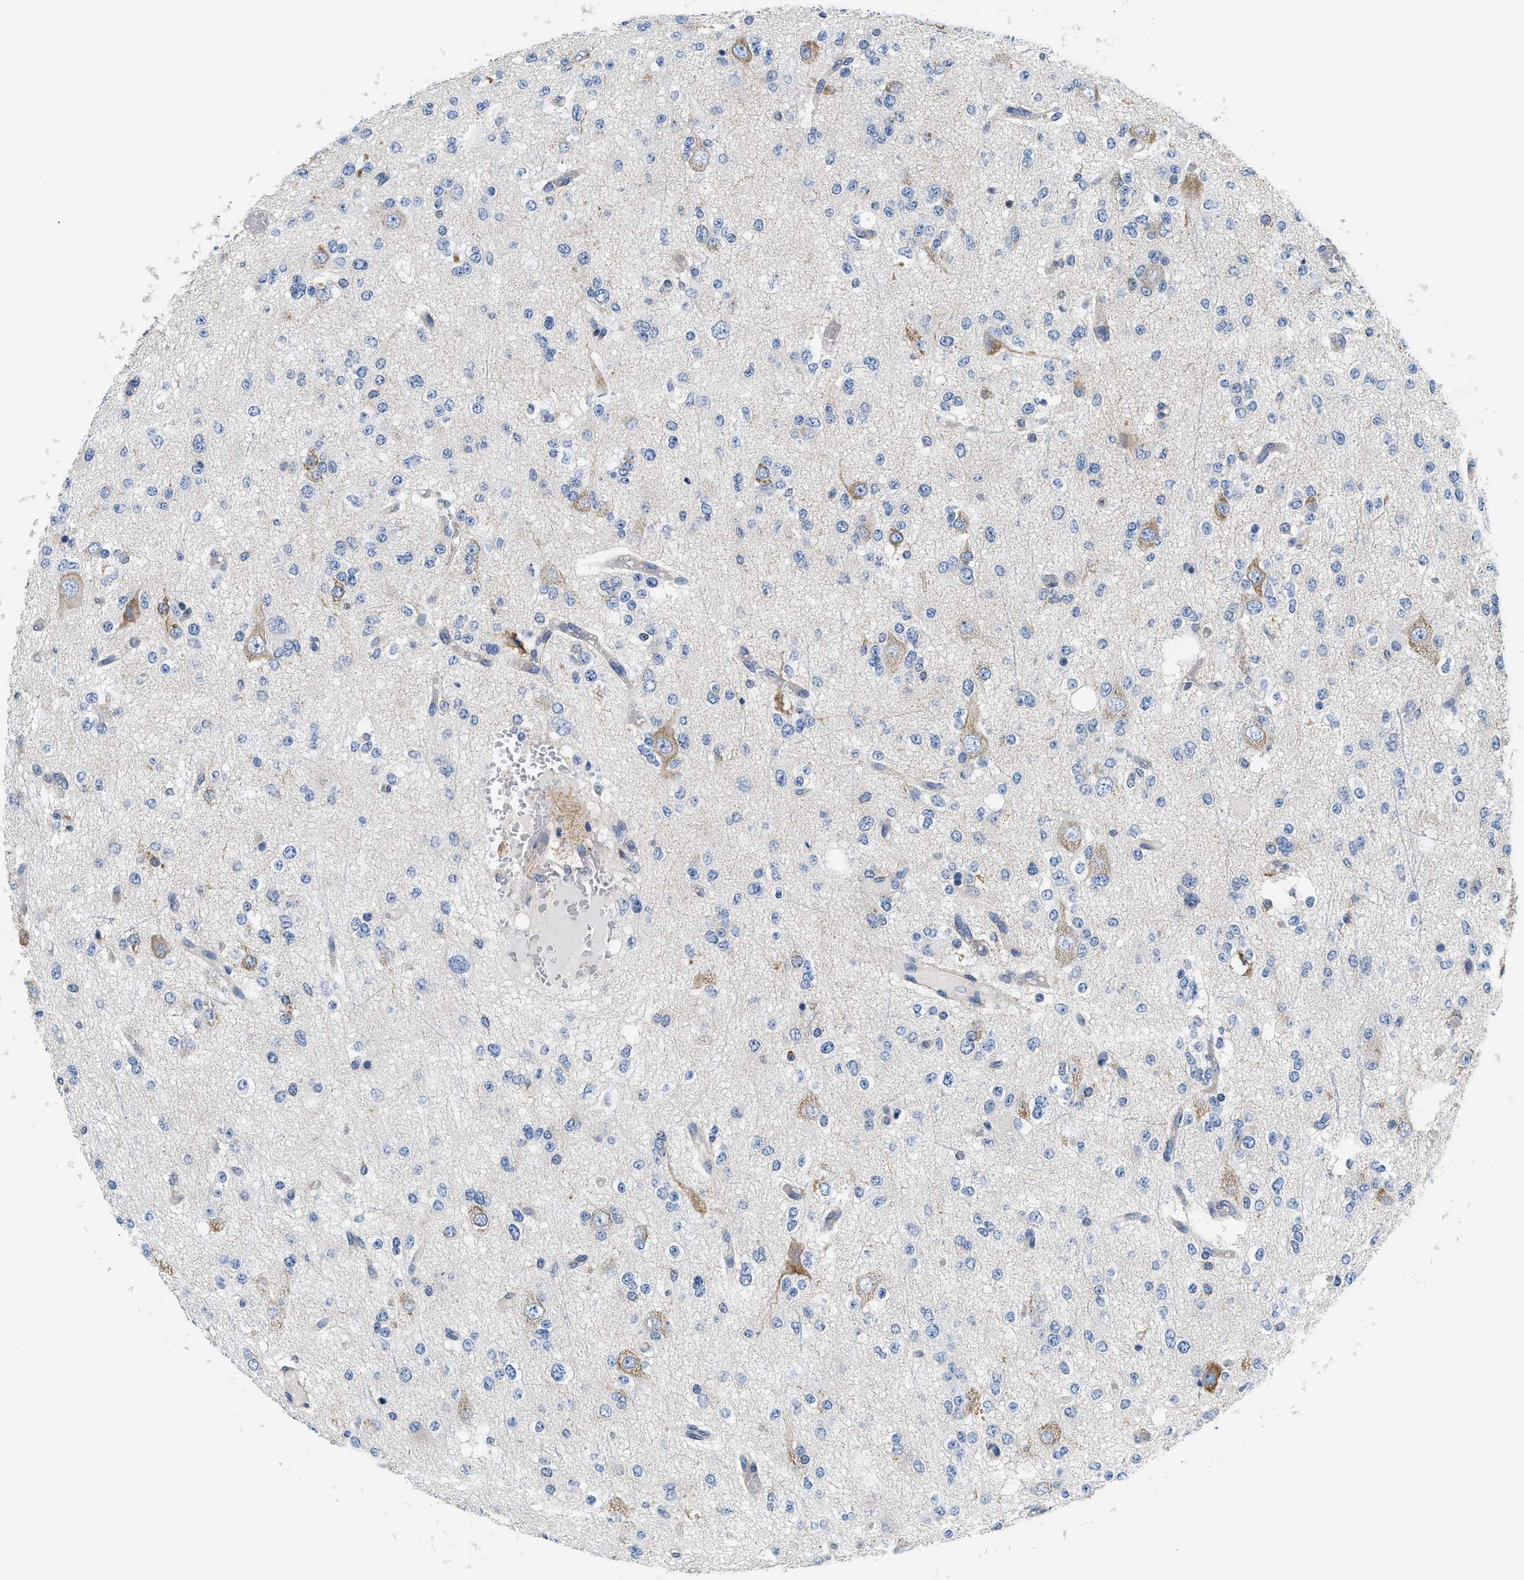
{"staining": {"intensity": "negative", "quantity": "none", "location": "none"}, "tissue": "glioma", "cell_type": "Tumor cells", "image_type": "cancer", "snomed": [{"axis": "morphology", "description": "Glioma, malignant, Low grade"}, {"axis": "topography", "description": "Brain"}], "caption": "High magnification brightfield microscopy of glioma stained with DAB (3,3'-diaminobenzidine) (brown) and counterstained with hematoxylin (blue): tumor cells show no significant staining.", "gene": "HDHD3", "patient": {"sex": "male", "age": 38}}